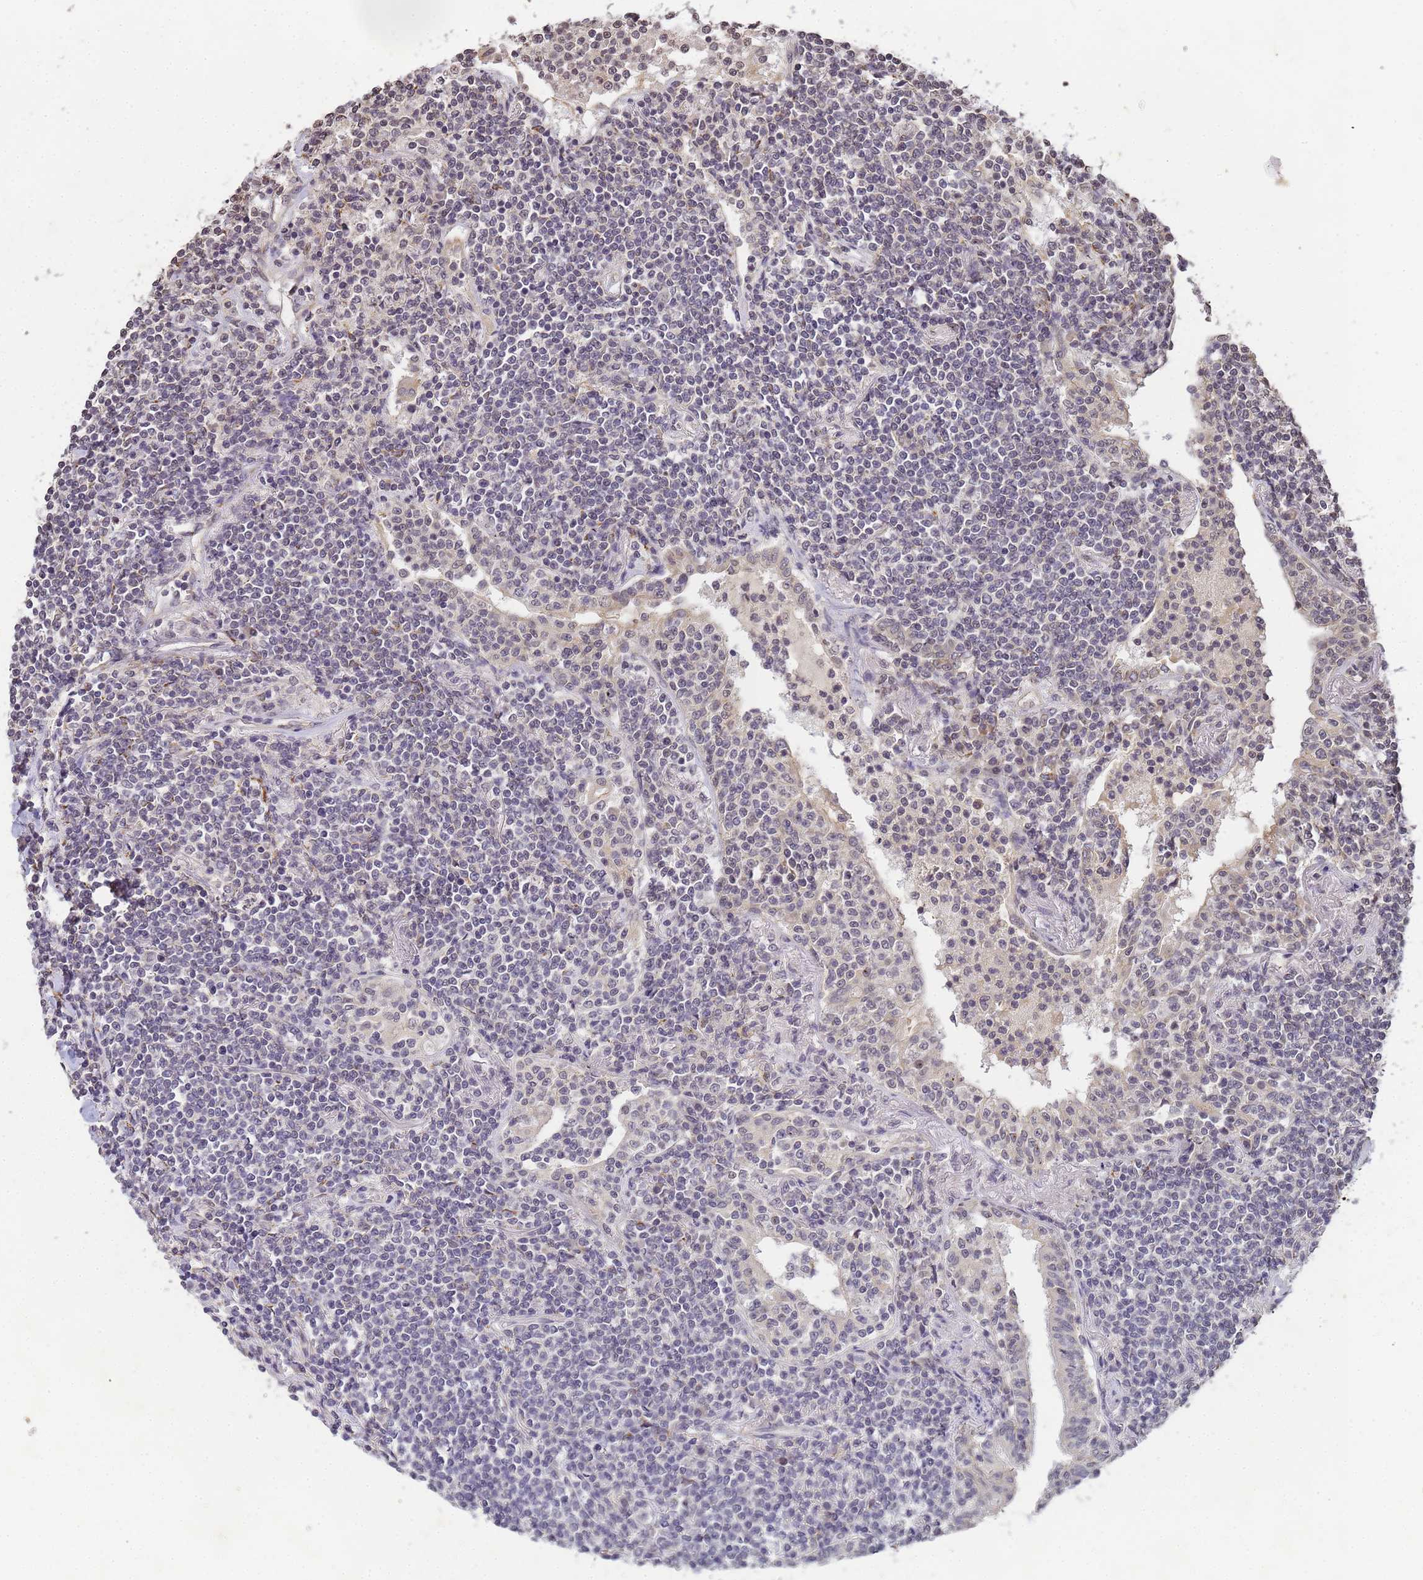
{"staining": {"intensity": "negative", "quantity": "none", "location": "none"}, "tissue": "lymphoma", "cell_type": "Tumor cells", "image_type": "cancer", "snomed": [{"axis": "morphology", "description": "Malignant lymphoma, non-Hodgkin's type, Low grade"}, {"axis": "topography", "description": "Lung"}], "caption": "The image reveals no significant expression in tumor cells of lymphoma.", "gene": "MYL7", "patient": {"sex": "female", "age": 71}}